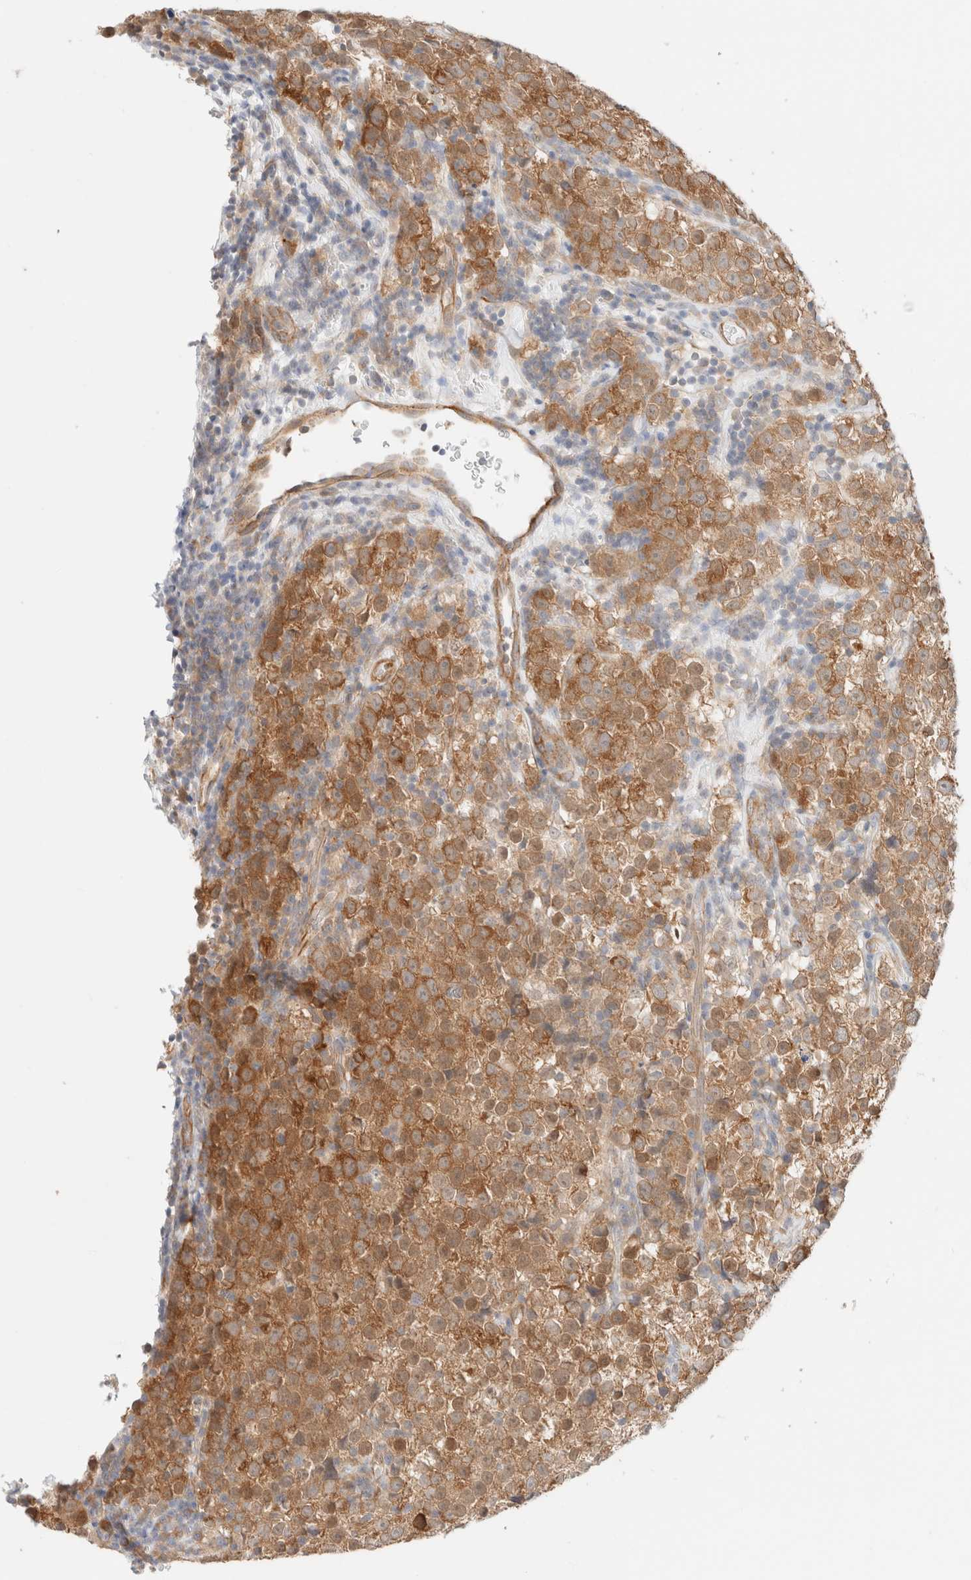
{"staining": {"intensity": "moderate", "quantity": ">75%", "location": "cytoplasmic/membranous"}, "tissue": "testis cancer", "cell_type": "Tumor cells", "image_type": "cancer", "snomed": [{"axis": "morphology", "description": "Normal tissue, NOS"}, {"axis": "morphology", "description": "Seminoma, NOS"}, {"axis": "topography", "description": "Testis"}], "caption": "Immunohistochemical staining of testis cancer (seminoma) reveals medium levels of moderate cytoplasmic/membranous expression in about >75% of tumor cells.", "gene": "UNC13B", "patient": {"sex": "male", "age": 43}}